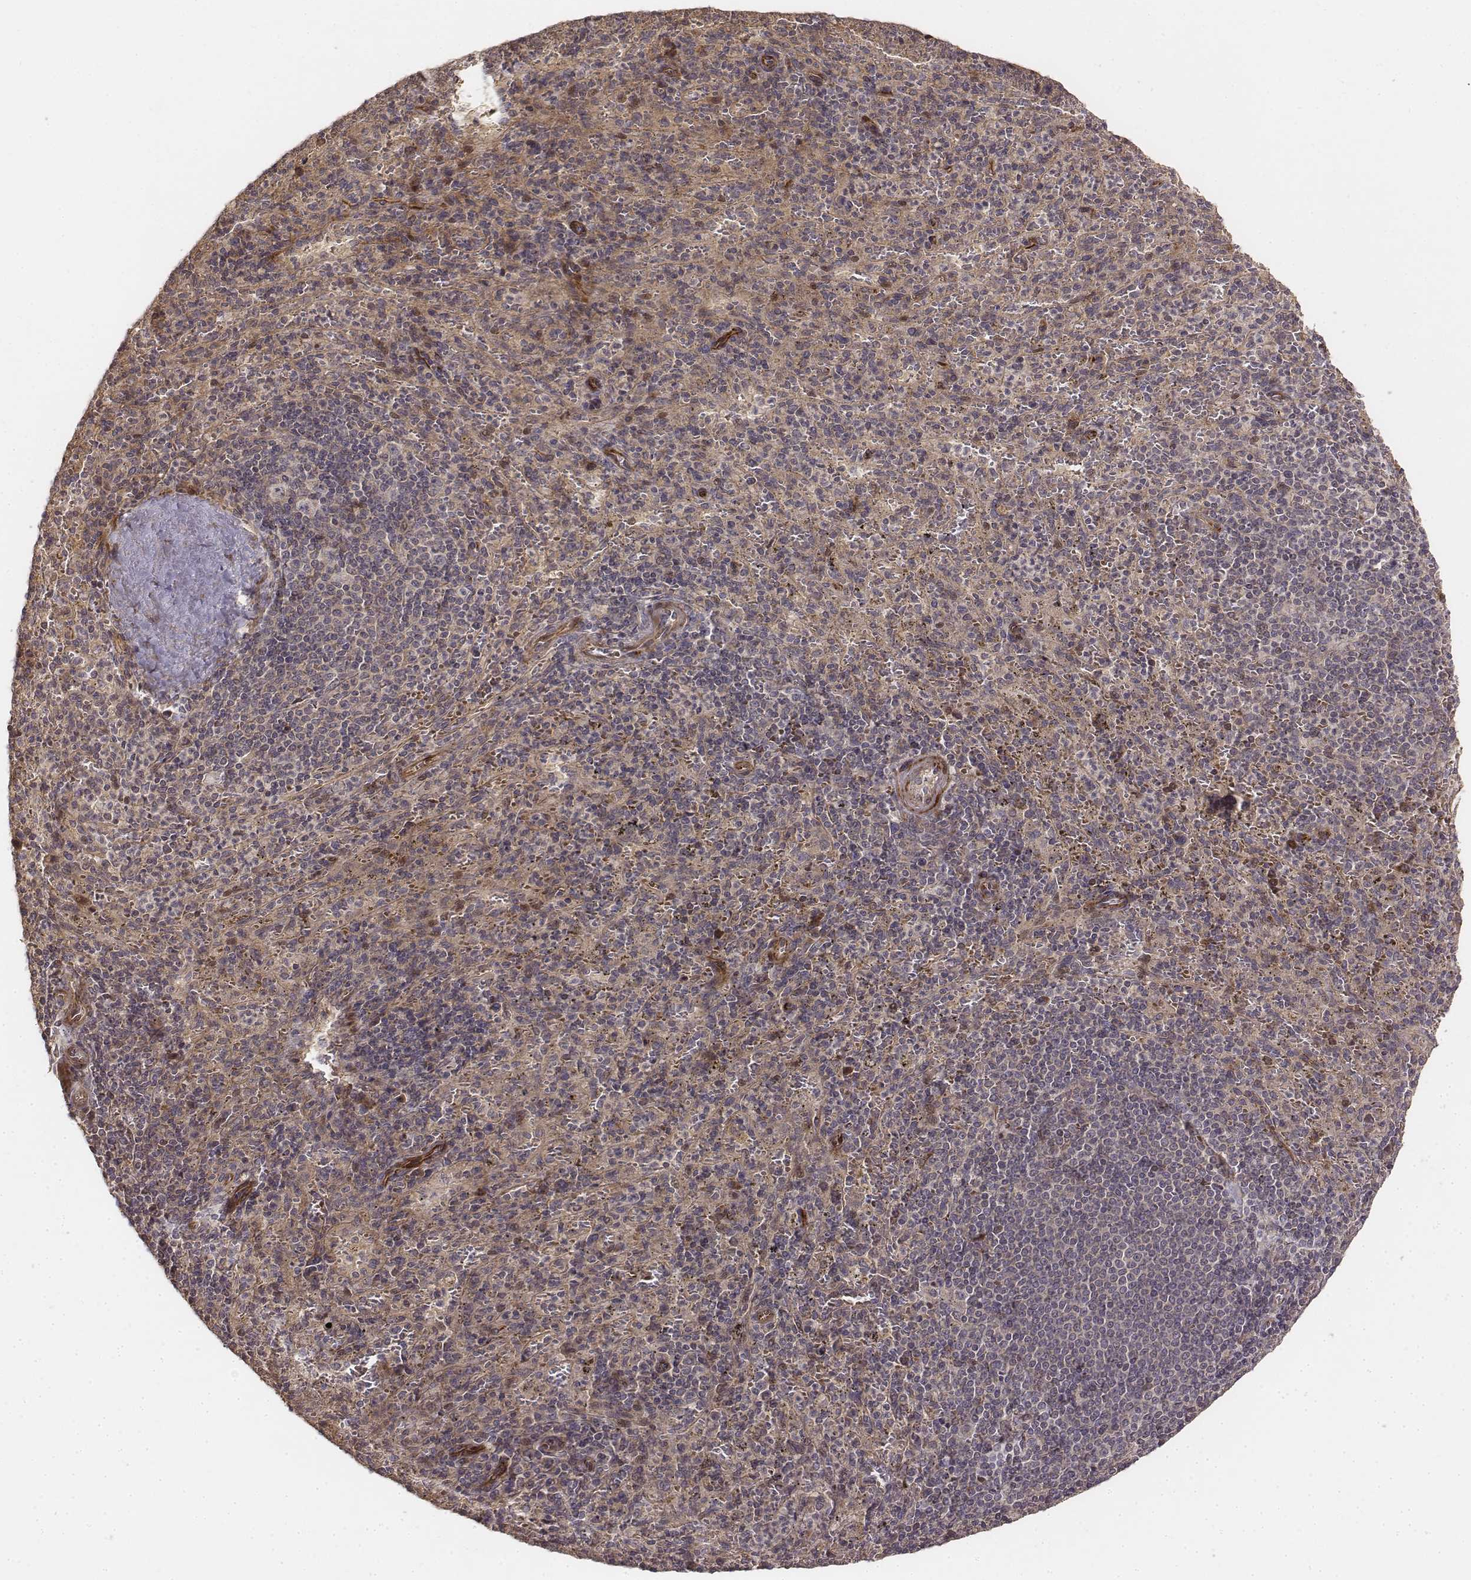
{"staining": {"intensity": "weak", "quantity": "25%-75%", "location": "cytoplasmic/membranous"}, "tissue": "spleen", "cell_type": "Cells in red pulp", "image_type": "normal", "snomed": [{"axis": "morphology", "description": "Normal tissue, NOS"}, {"axis": "topography", "description": "Spleen"}], "caption": "Unremarkable spleen displays weak cytoplasmic/membranous positivity in approximately 25%-75% of cells in red pulp (Stains: DAB in brown, nuclei in blue, Microscopy: brightfield microscopy at high magnification)..", "gene": "FBXO21", "patient": {"sex": "male", "age": 57}}